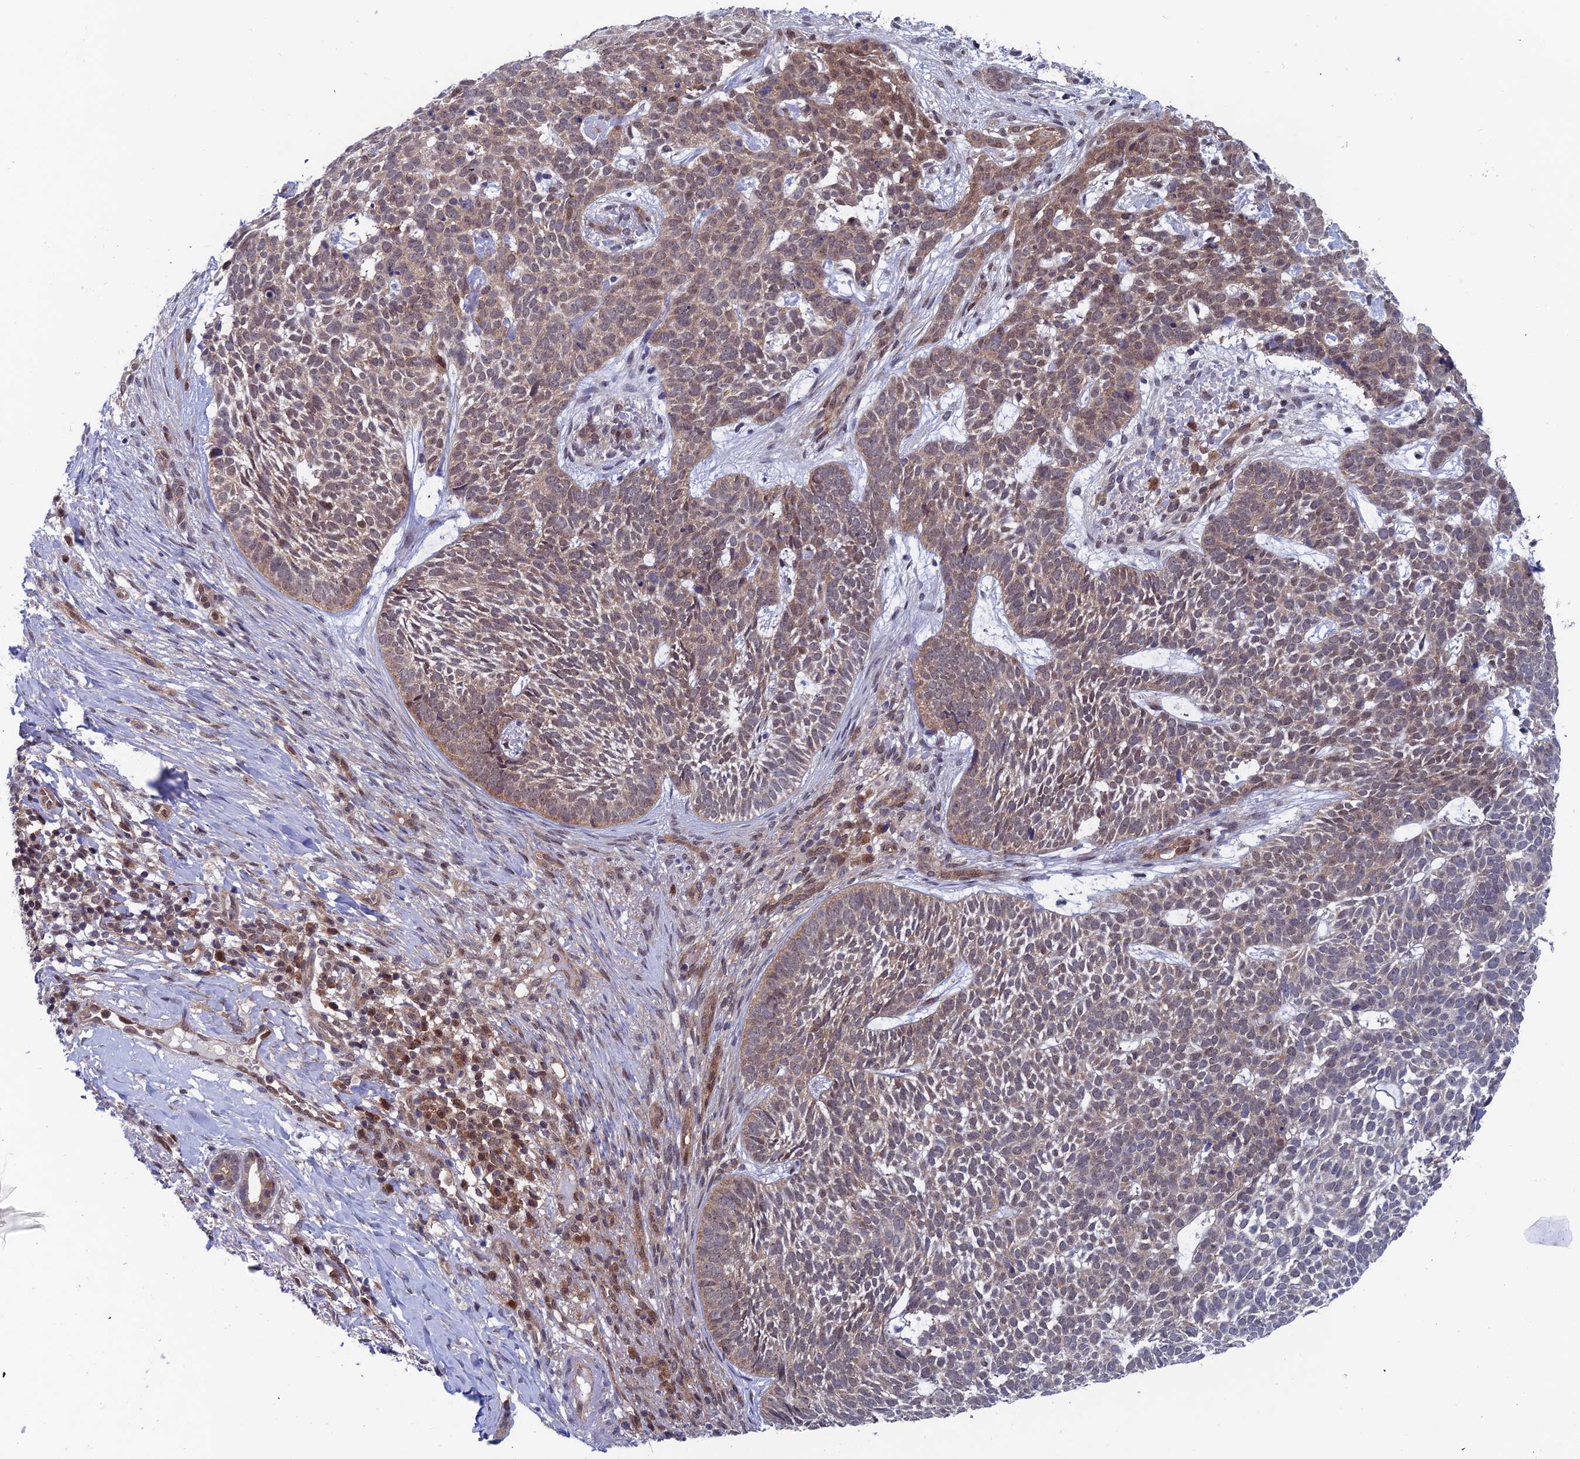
{"staining": {"intensity": "weak", "quantity": ">75%", "location": "cytoplasmic/membranous"}, "tissue": "skin cancer", "cell_type": "Tumor cells", "image_type": "cancer", "snomed": [{"axis": "morphology", "description": "Basal cell carcinoma"}, {"axis": "topography", "description": "Skin"}], "caption": "Skin basal cell carcinoma stained with a brown dye exhibits weak cytoplasmic/membranous positive expression in approximately >75% of tumor cells.", "gene": "IGBP1", "patient": {"sex": "female", "age": 78}}